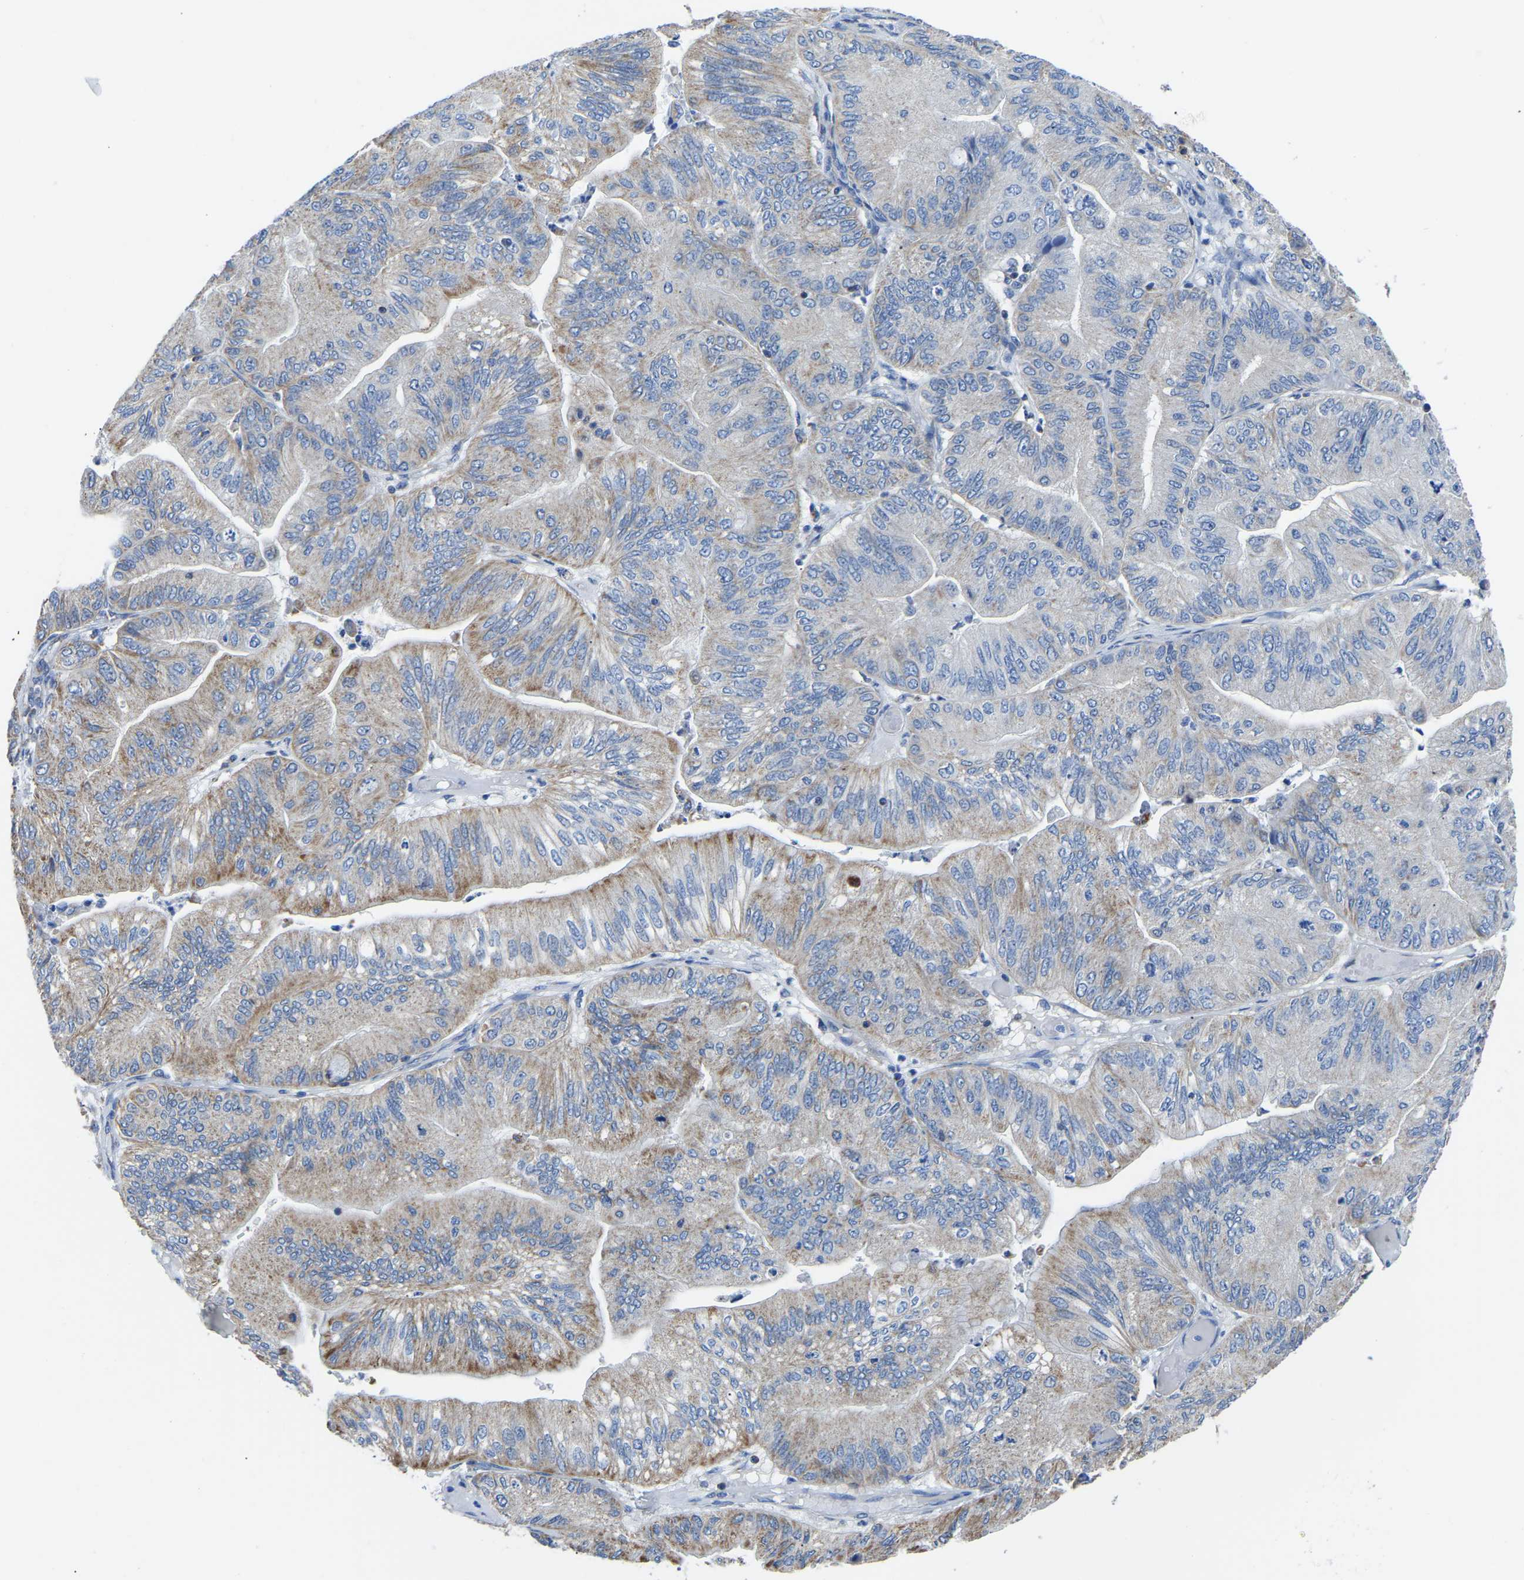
{"staining": {"intensity": "moderate", "quantity": "<25%", "location": "cytoplasmic/membranous"}, "tissue": "ovarian cancer", "cell_type": "Tumor cells", "image_type": "cancer", "snomed": [{"axis": "morphology", "description": "Cystadenocarcinoma, mucinous, NOS"}, {"axis": "topography", "description": "Ovary"}], "caption": "Immunohistochemistry (IHC) (DAB) staining of ovarian mucinous cystadenocarcinoma reveals moderate cytoplasmic/membranous protein positivity in about <25% of tumor cells. (DAB (3,3'-diaminobenzidine) = brown stain, brightfield microscopy at high magnification).", "gene": "ETFA", "patient": {"sex": "female", "age": 61}}